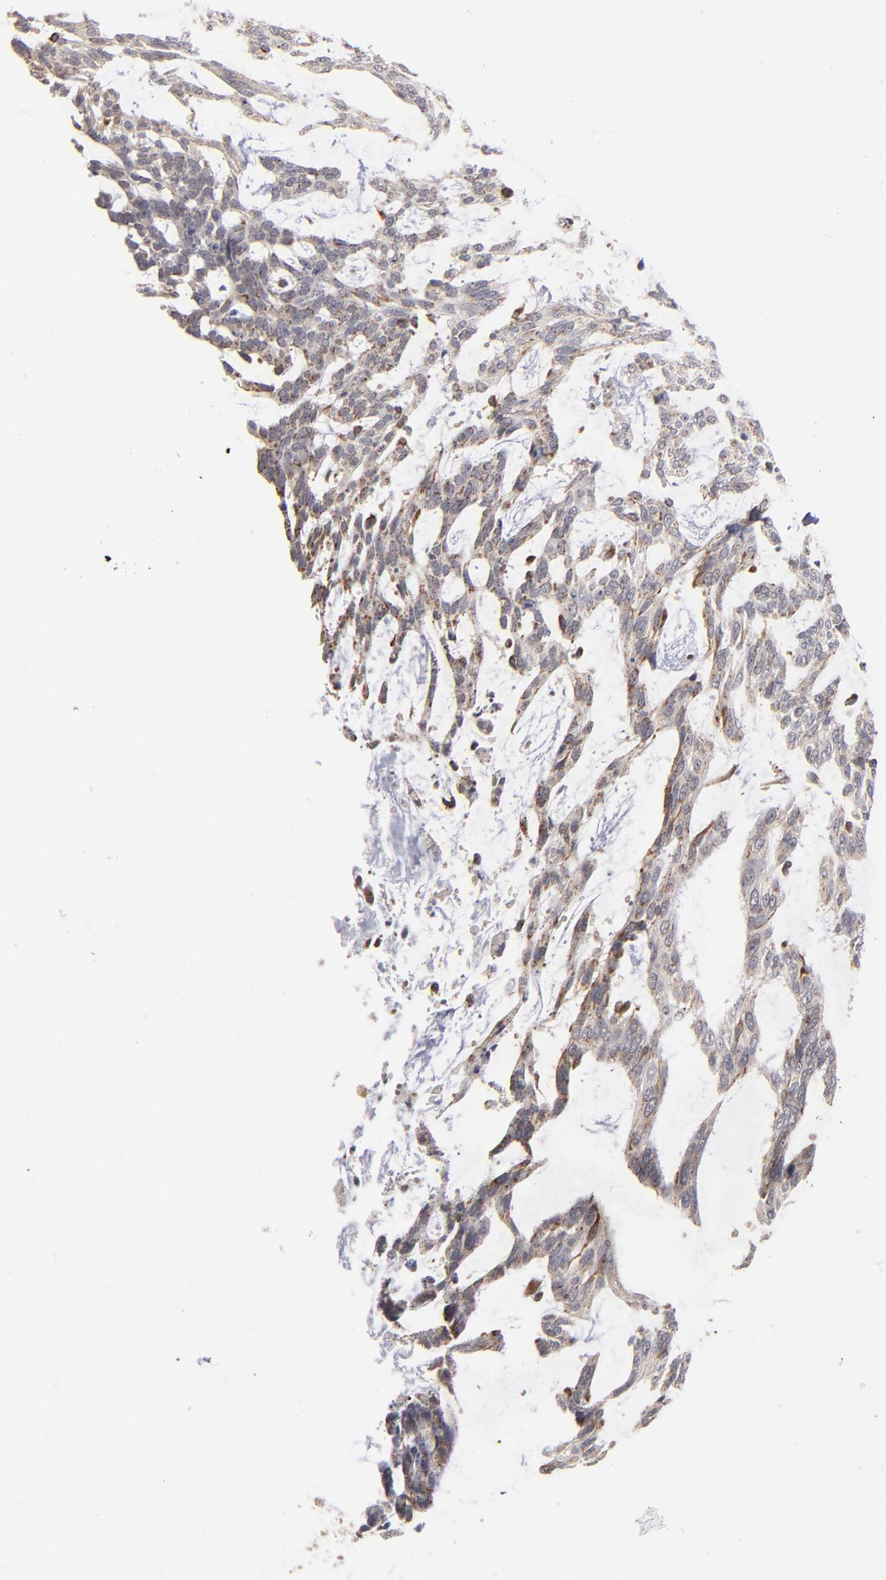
{"staining": {"intensity": "weak", "quantity": "<25%", "location": "cytoplasmic/membranous"}, "tissue": "skin cancer", "cell_type": "Tumor cells", "image_type": "cancer", "snomed": [{"axis": "morphology", "description": "Normal tissue, NOS"}, {"axis": "morphology", "description": "Basal cell carcinoma"}, {"axis": "topography", "description": "Skin"}], "caption": "DAB immunohistochemical staining of human basal cell carcinoma (skin) exhibits no significant staining in tumor cells.", "gene": "MIPOL1", "patient": {"sex": "female", "age": 71}}